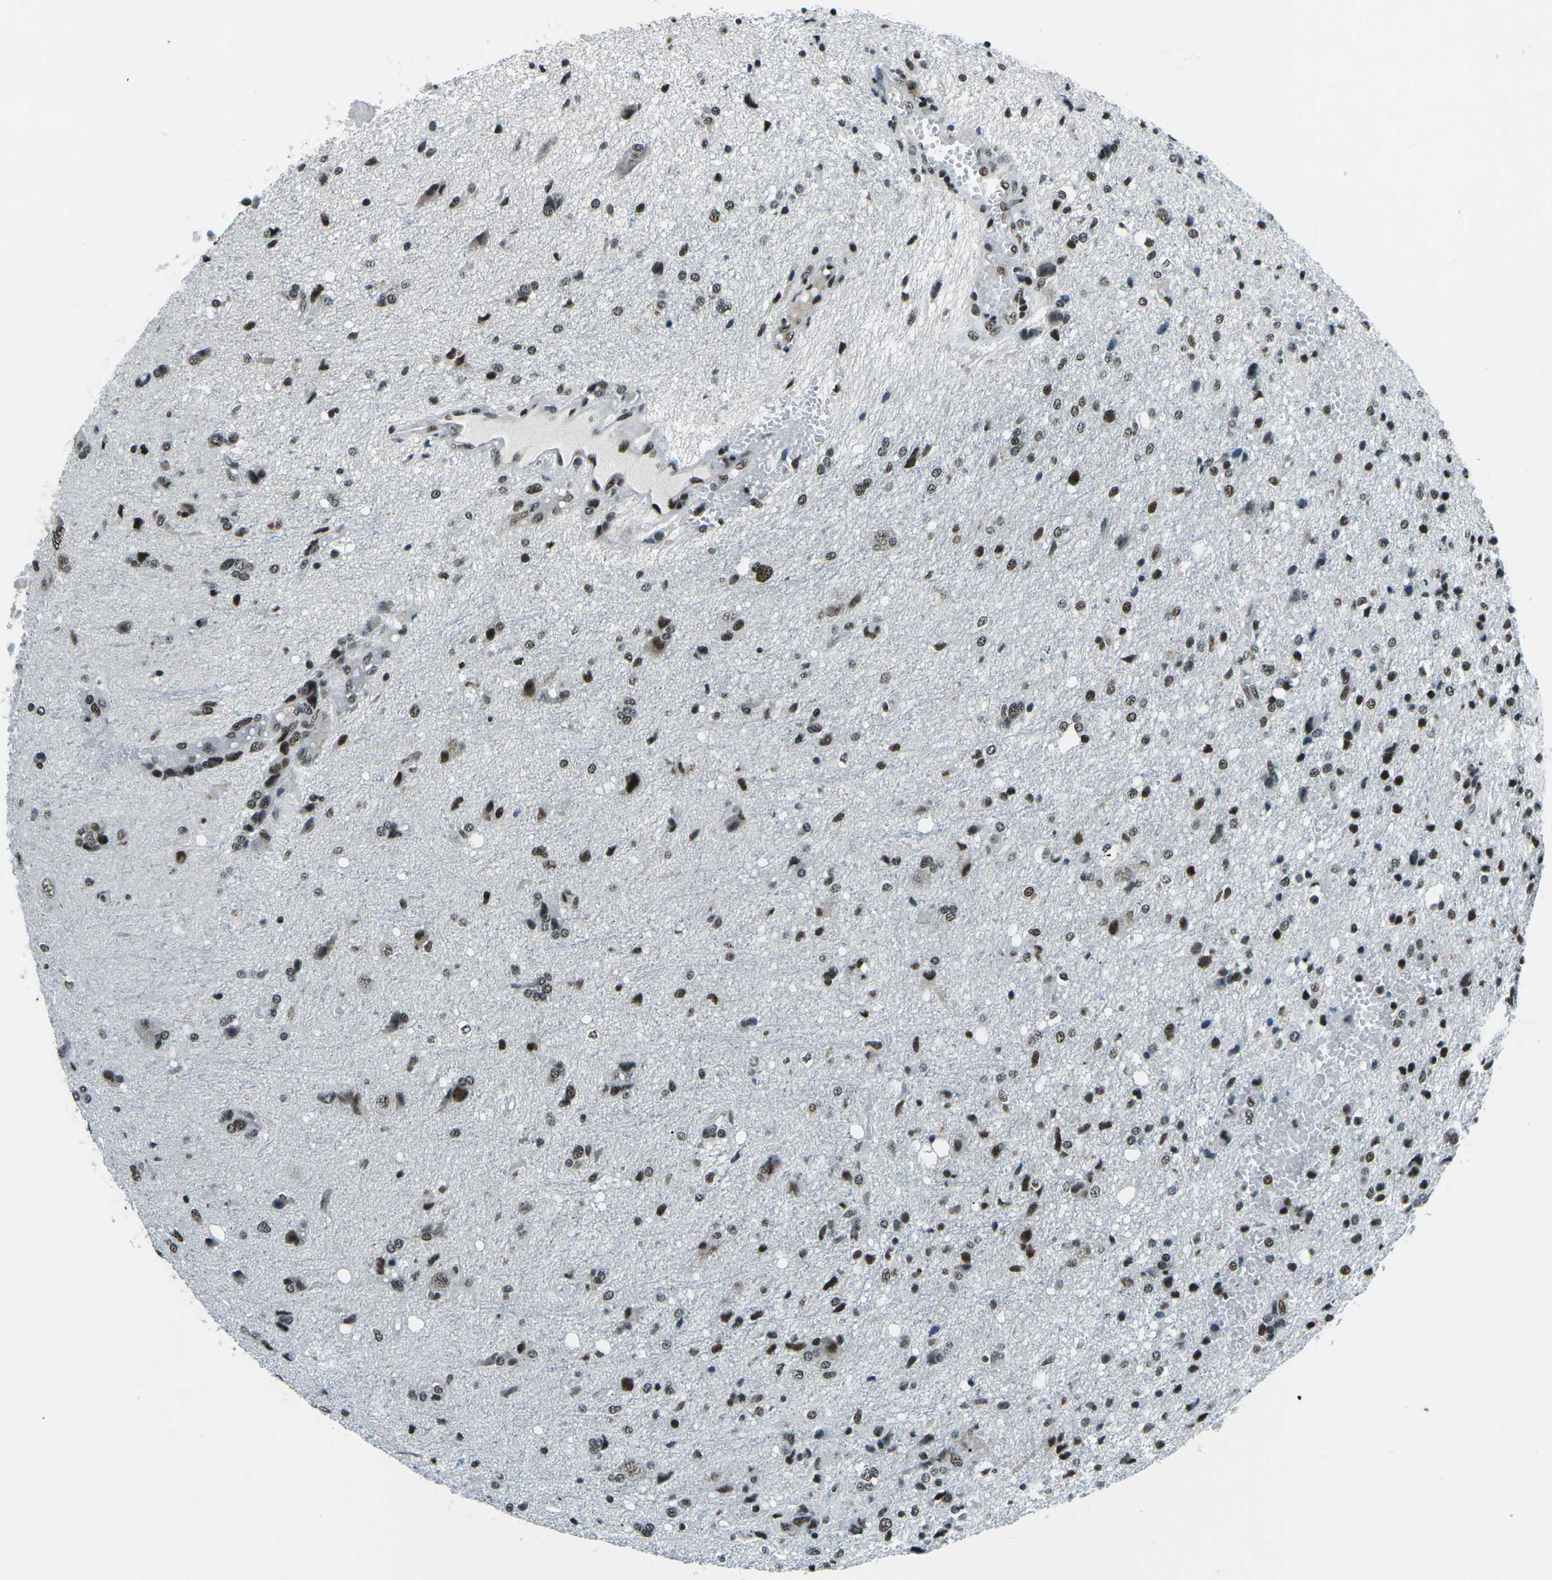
{"staining": {"intensity": "moderate", "quantity": ">75%", "location": "nuclear"}, "tissue": "glioma", "cell_type": "Tumor cells", "image_type": "cancer", "snomed": [{"axis": "morphology", "description": "Glioma, malignant, High grade"}, {"axis": "topography", "description": "Brain"}], "caption": "Glioma tissue exhibits moderate nuclear positivity in approximately >75% of tumor cells", "gene": "RBL2", "patient": {"sex": "female", "age": 59}}